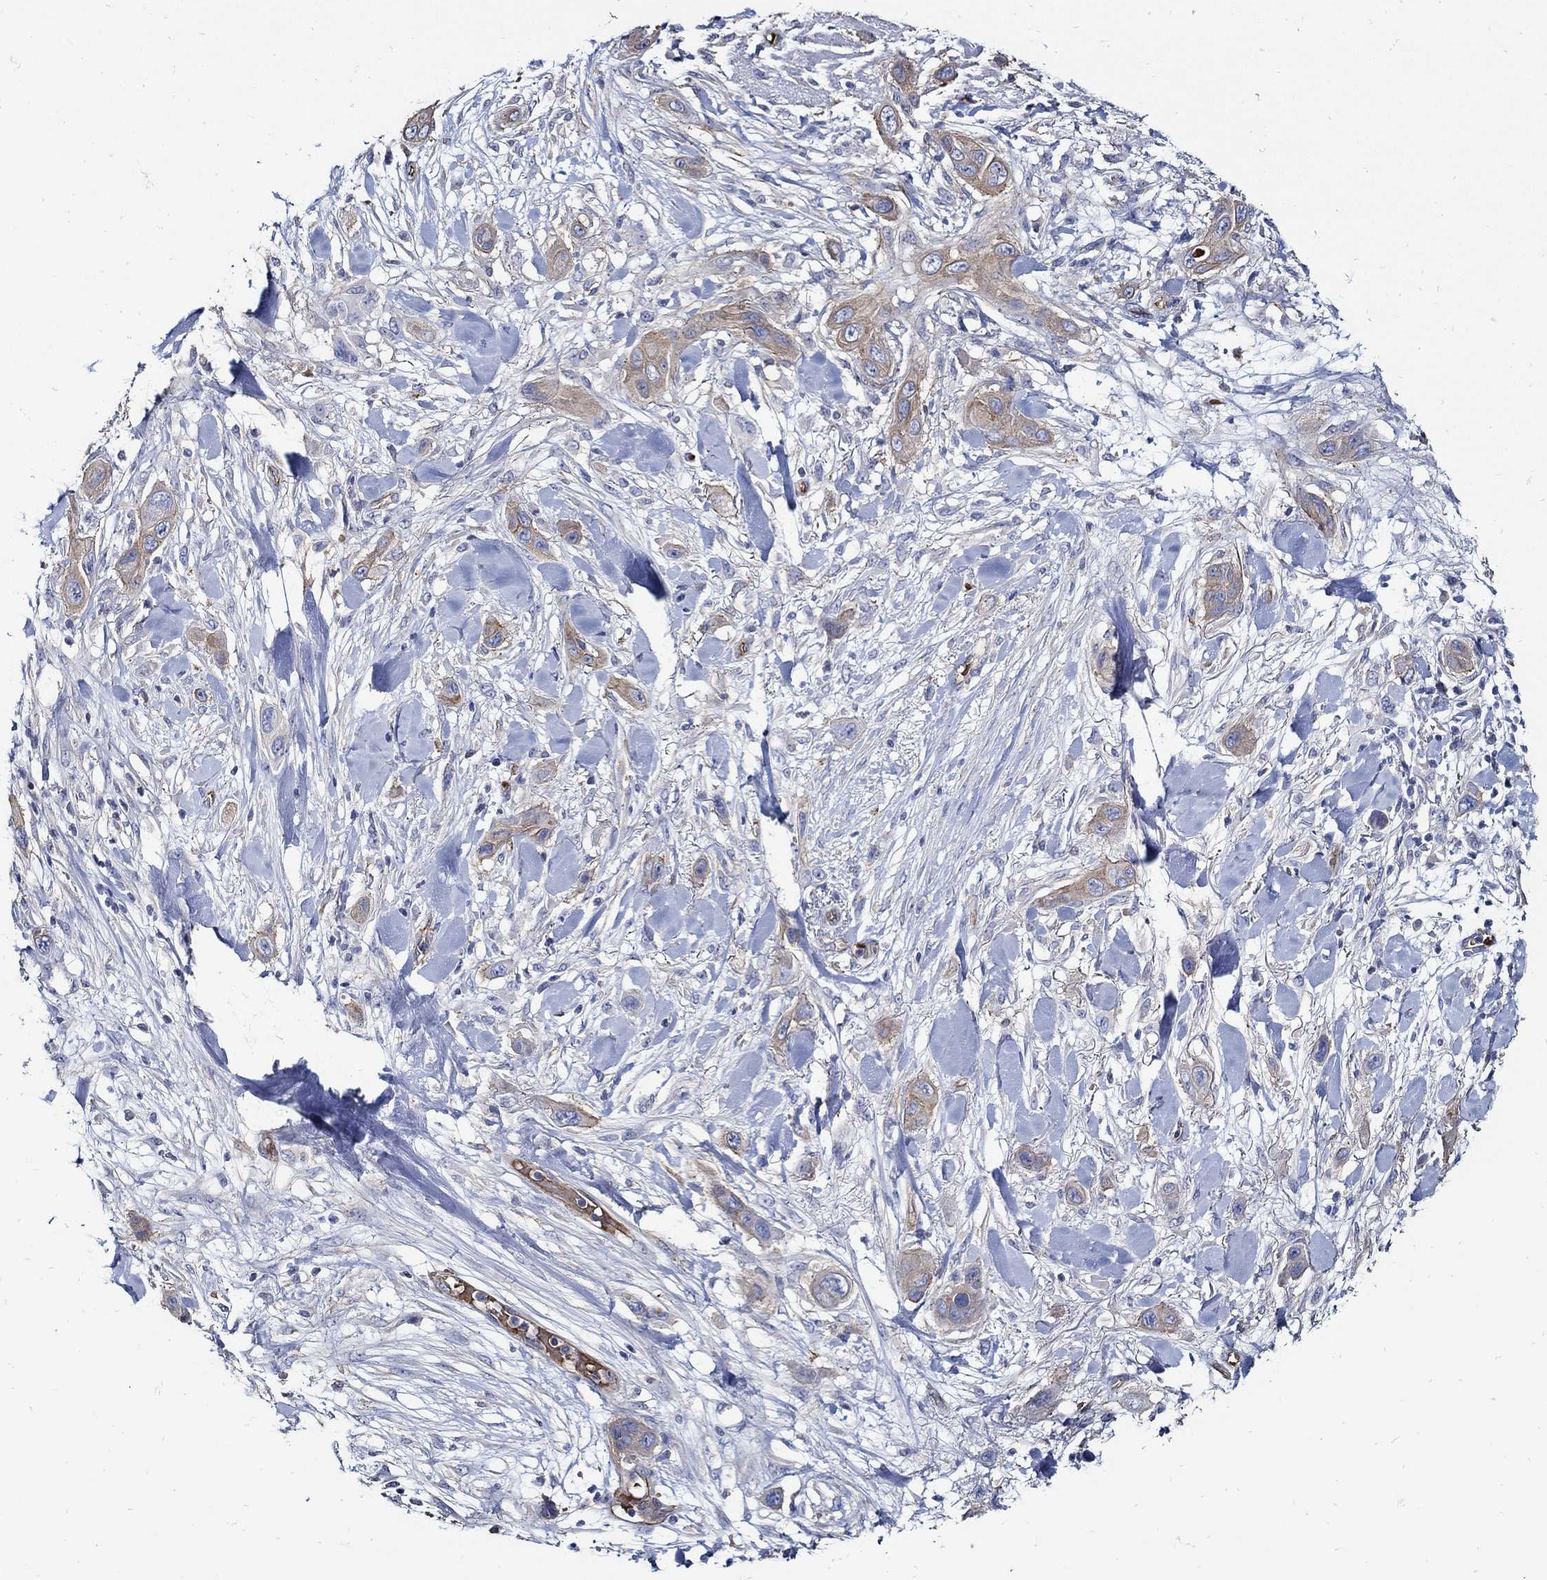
{"staining": {"intensity": "moderate", "quantity": "25%-75%", "location": "cytoplasmic/membranous"}, "tissue": "skin cancer", "cell_type": "Tumor cells", "image_type": "cancer", "snomed": [{"axis": "morphology", "description": "Squamous cell carcinoma, NOS"}, {"axis": "topography", "description": "Skin"}], "caption": "An image of skin cancer stained for a protein shows moderate cytoplasmic/membranous brown staining in tumor cells.", "gene": "APBB3", "patient": {"sex": "male", "age": 79}}